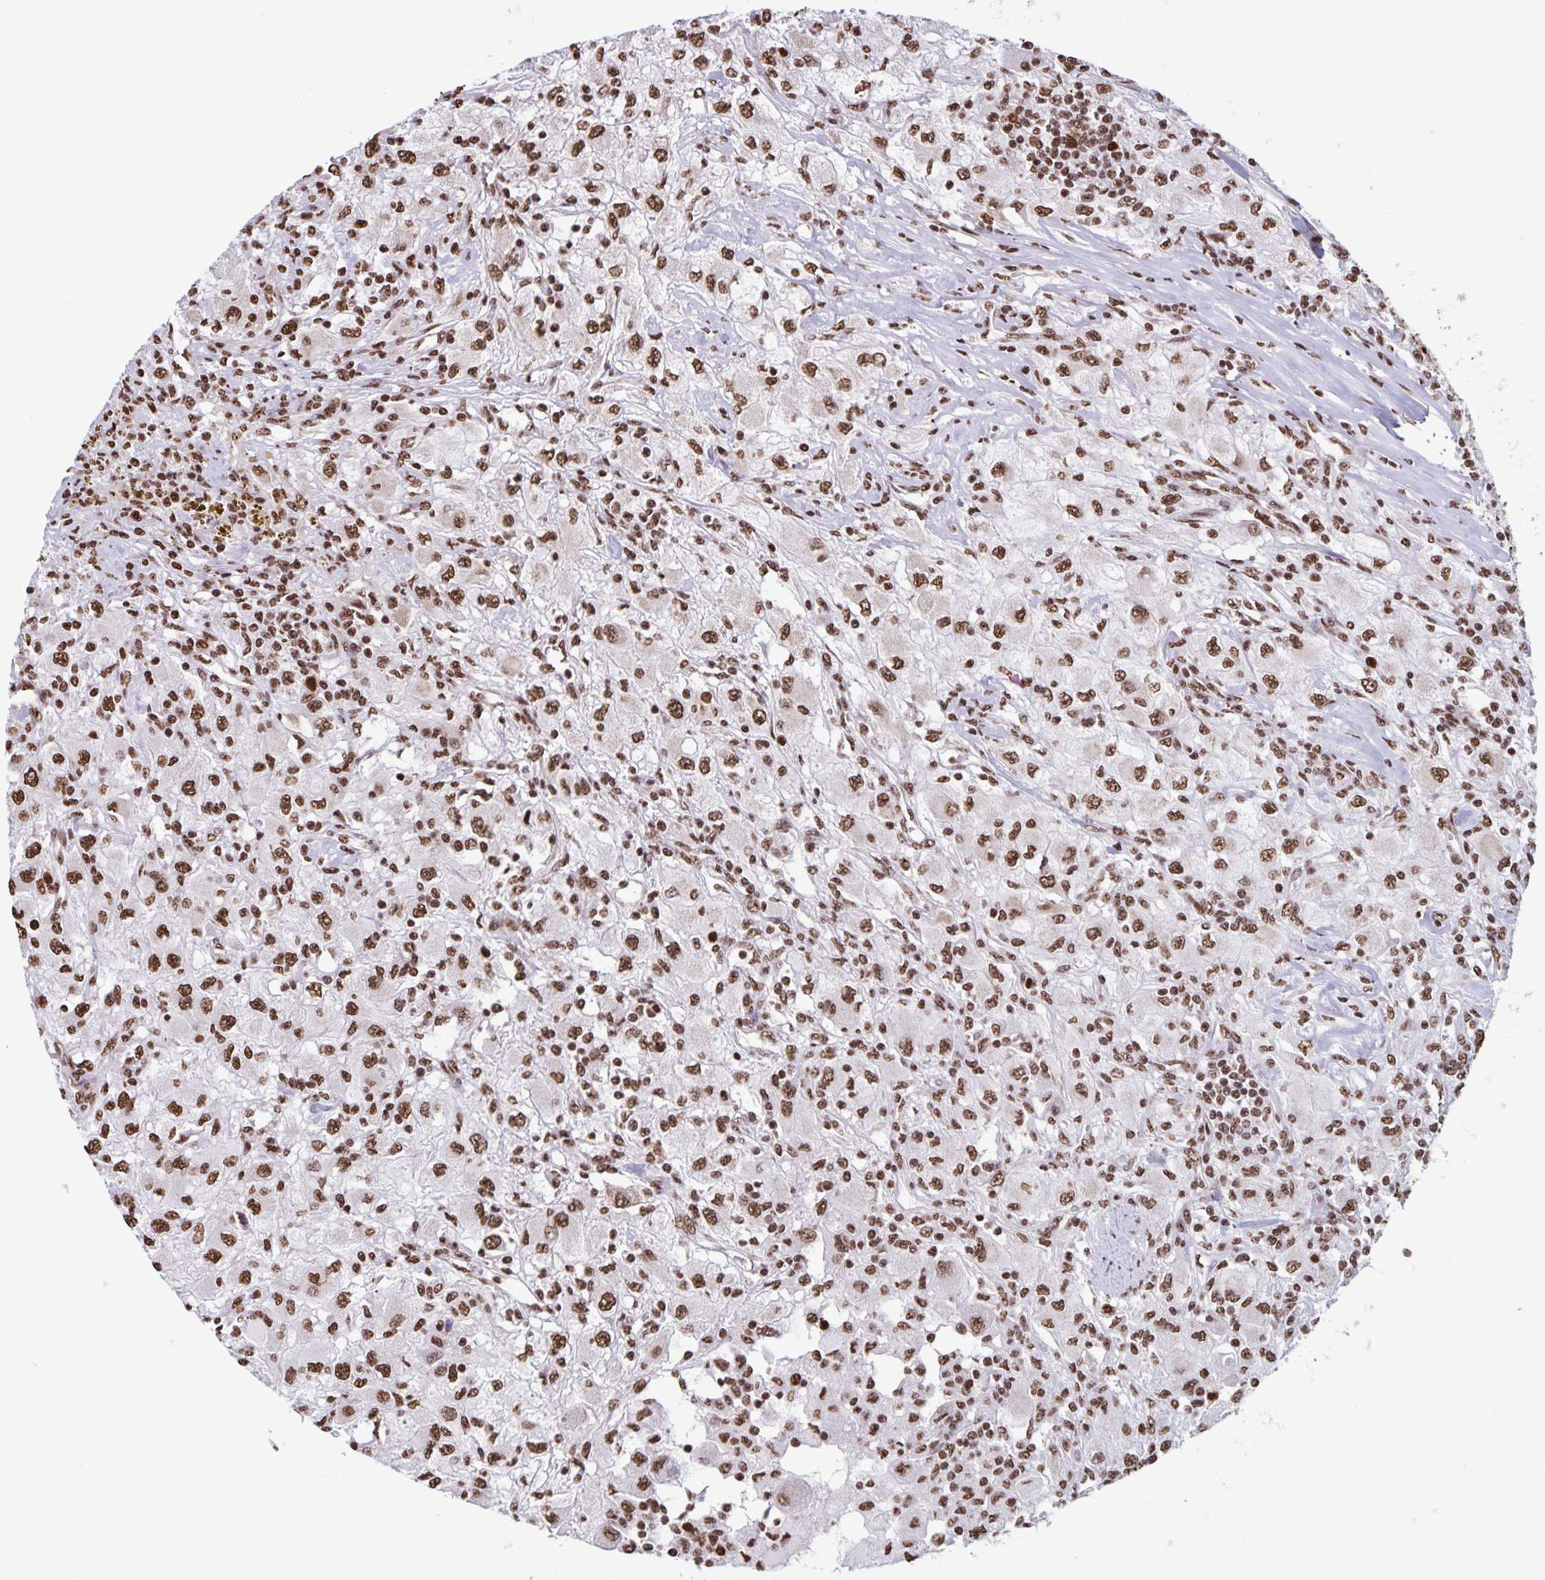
{"staining": {"intensity": "strong", "quantity": ">75%", "location": "nuclear"}, "tissue": "renal cancer", "cell_type": "Tumor cells", "image_type": "cancer", "snomed": [{"axis": "morphology", "description": "Adenocarcinoma, NOS"}, {"axis": "topography", "description": "Kidney"}], "caption": "A brown stain shows strong nuclear staining of a protein in human adenocarcinoma (renal) tumor cells.", "gene": "DUT", "patient": {"sex": "female", "age": 67}}